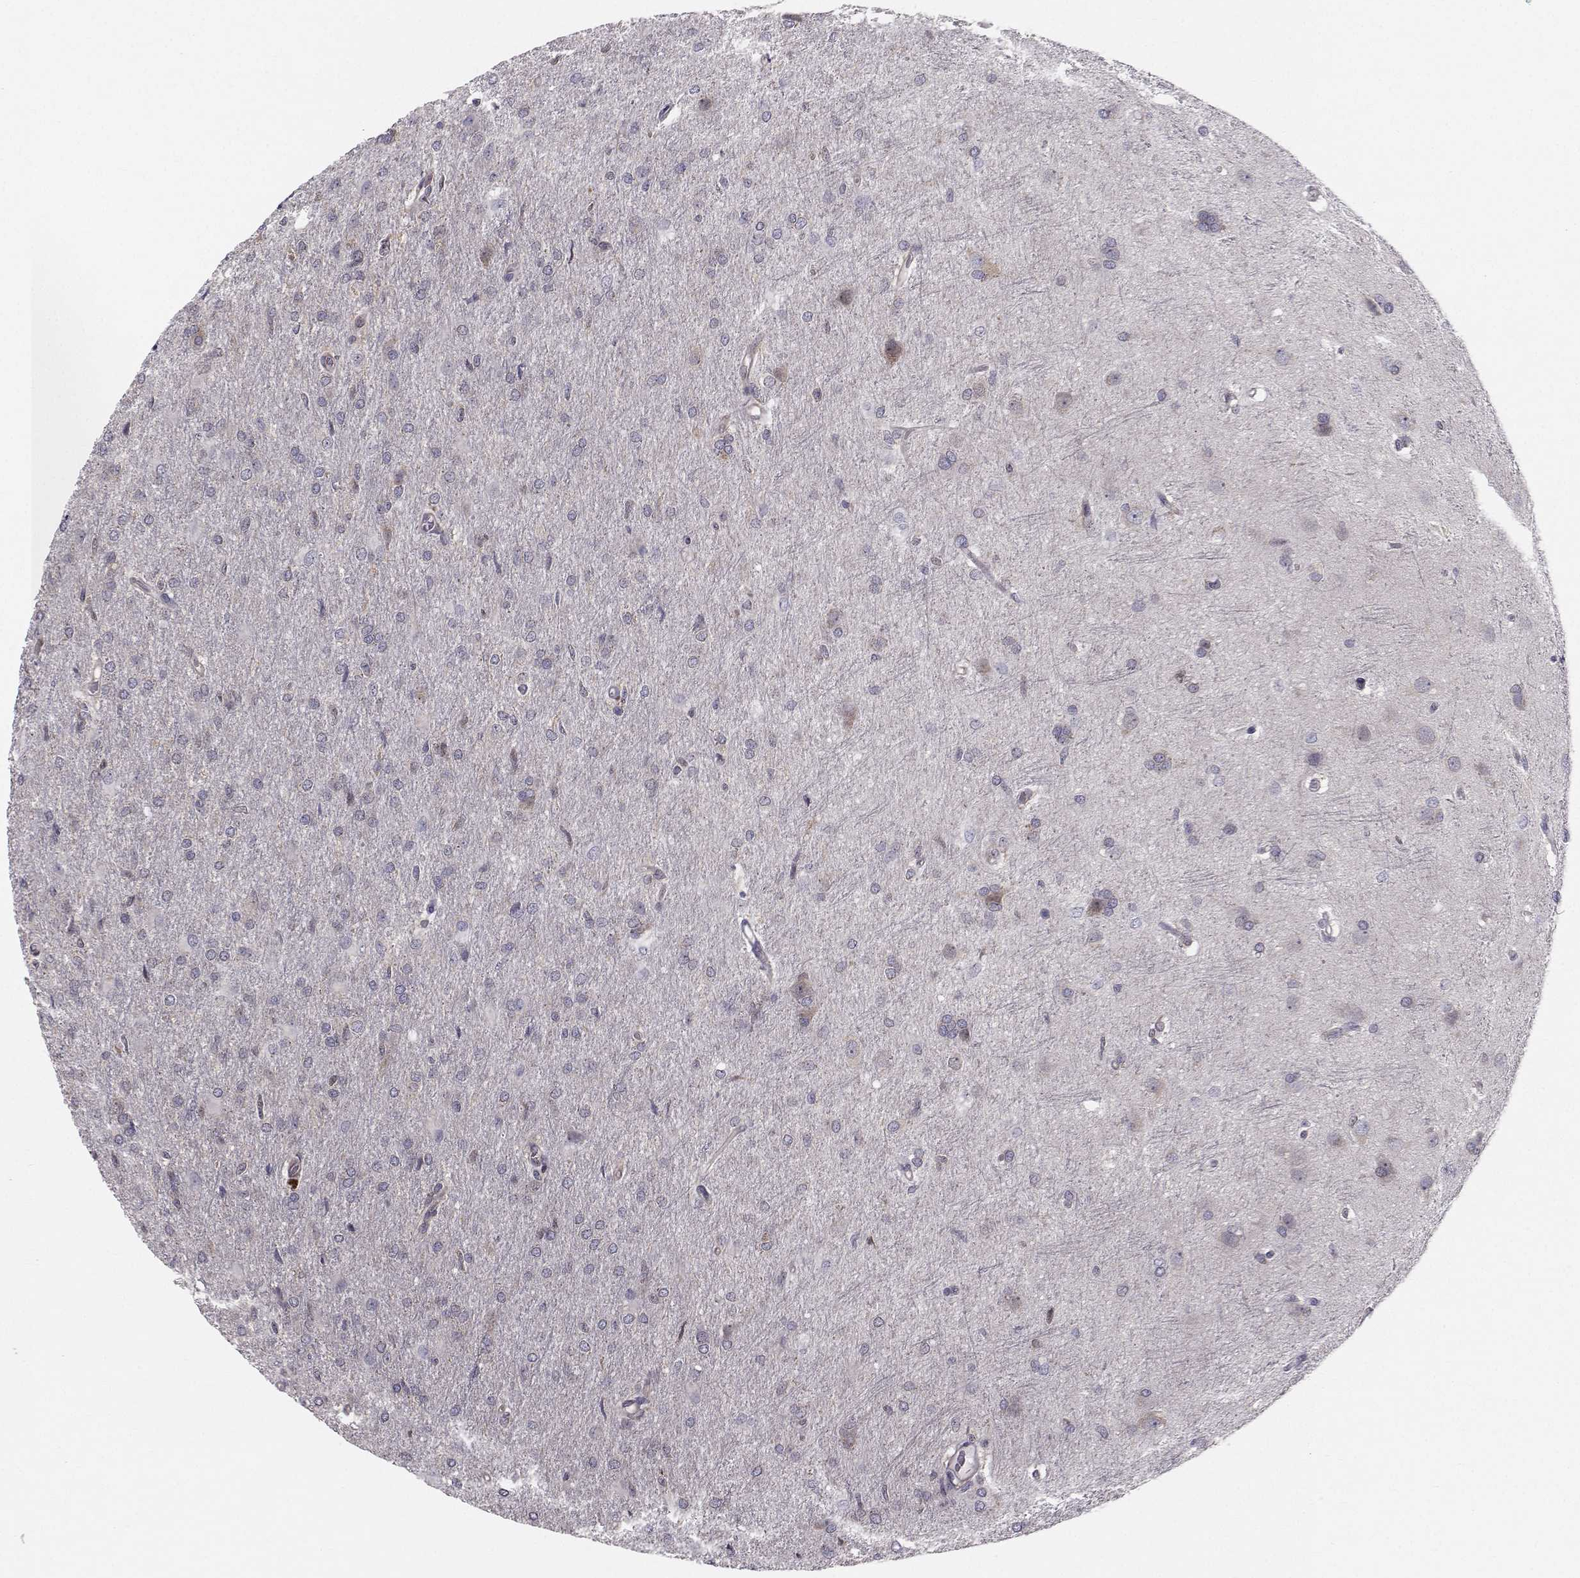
{"staining": {"intensity": "negative", "quantity": "none", "location": "none"}, "tissue": "glioma", "cell_type": "Tumor cells", "image_type": "cancer", "snomed": [{"axis": "morphology", "description": "Glioma, malignant, High grade"}, {"axis": "topography", "description": "Brain"}], "caption": "Human glioma stained for a protein using IHC exhibits no expression in tumor cells.", "gene": "HSP90AB1", "patient": {"sex": "male", "age": 68}}